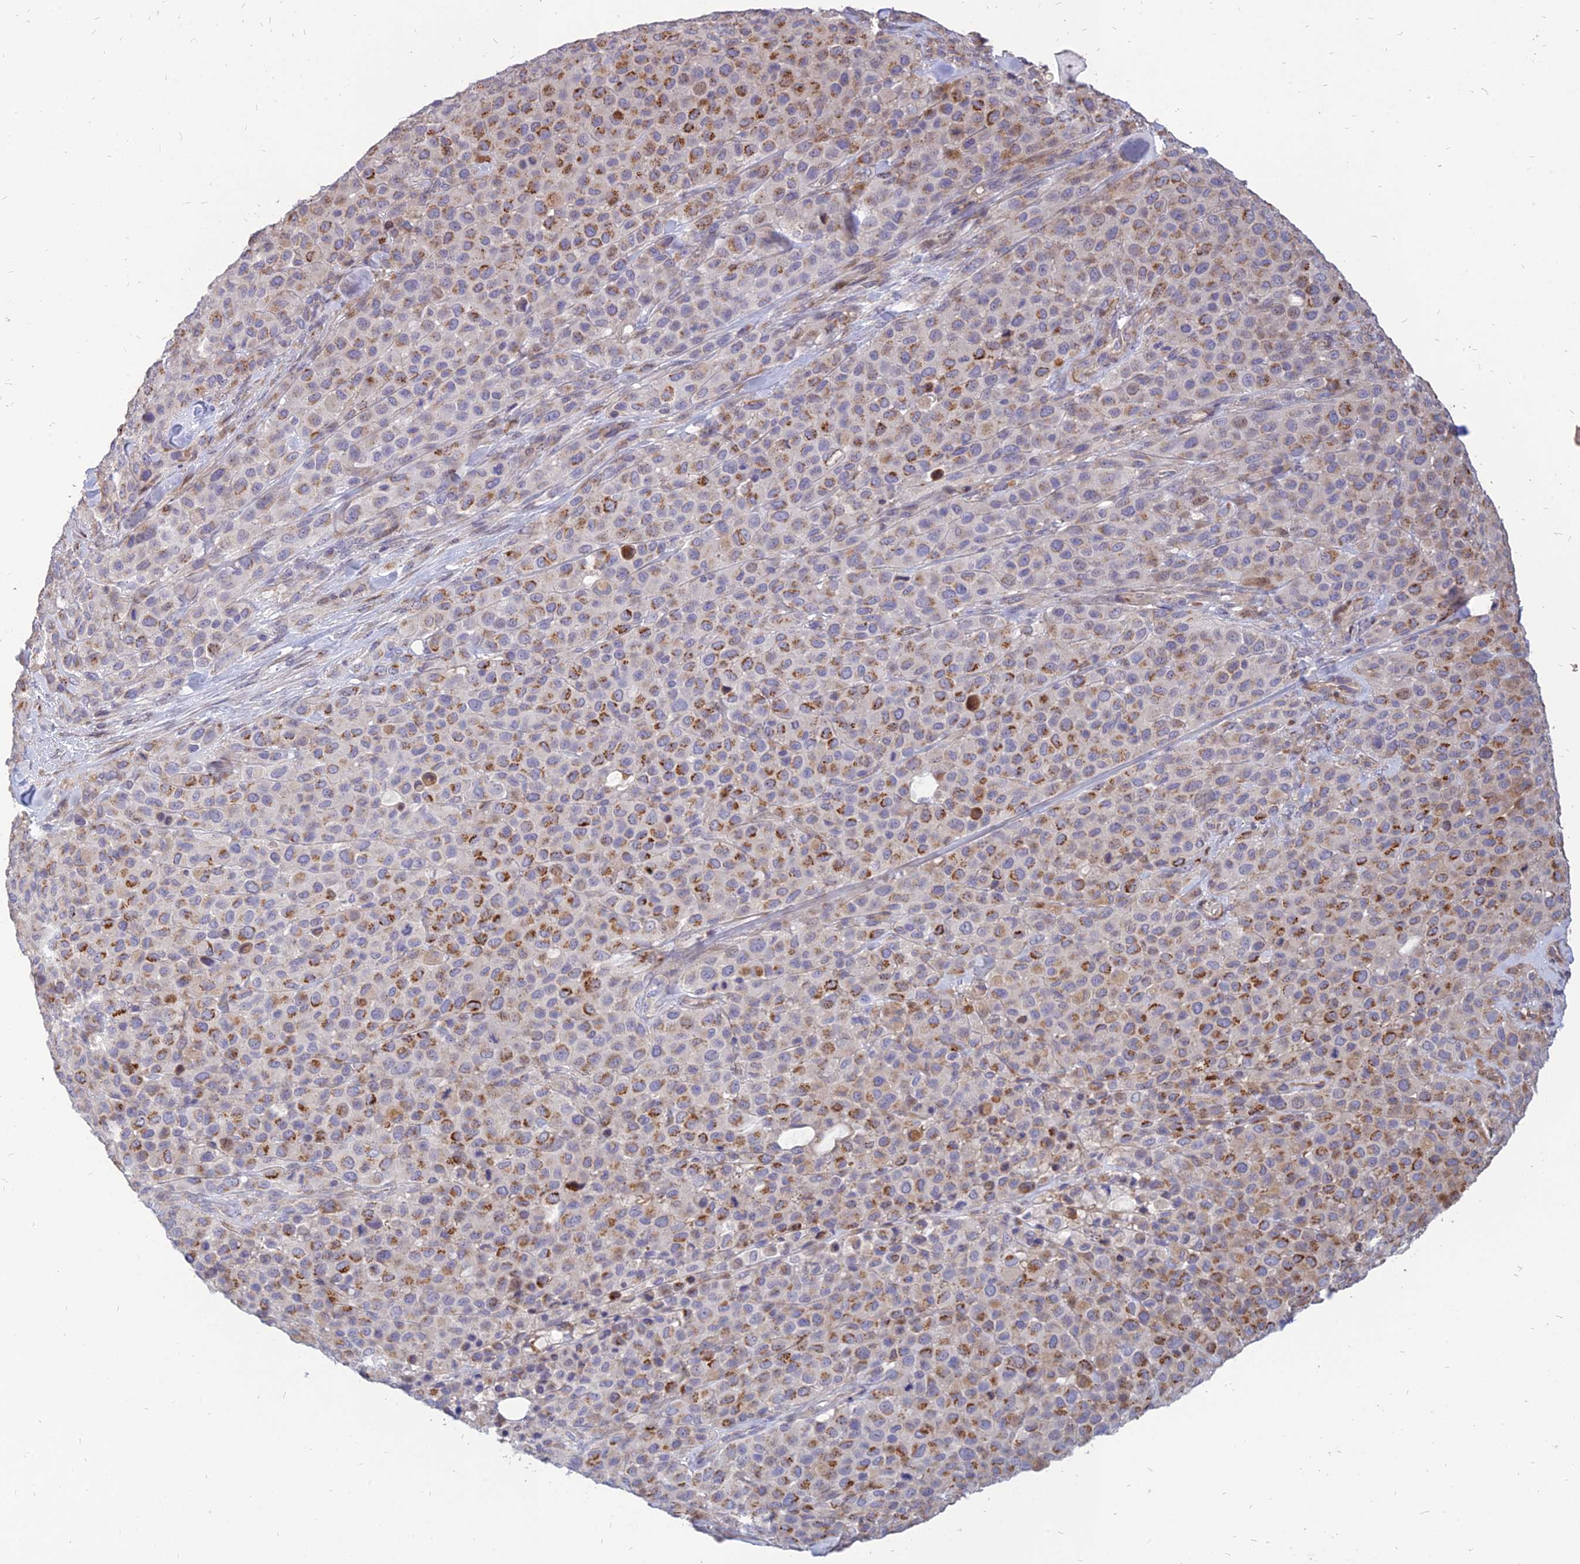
{"staining": {"intensity": "moderate", "quantity": "25%-75%", "location": "cytoplasmic/membranous"}, "tissue": "melanoma", "cell_type": "Tumor cells", "image_type": "cancer", "snomed": [{"axis": "morphology", "description": "Malignant melanoma, Metastatic site"}, {"axis": "topography", "description": "Skin"}], "caption": "An image showing moderate cytoplasmic/membranous staining in approximately 25%-75% of tumor cells in malignant melanoma (metastatic site), as visualized by brown immunohistochemical staining.", "gene": "ST3GAL6", "patient": {"sex": "female", "age": 81}}